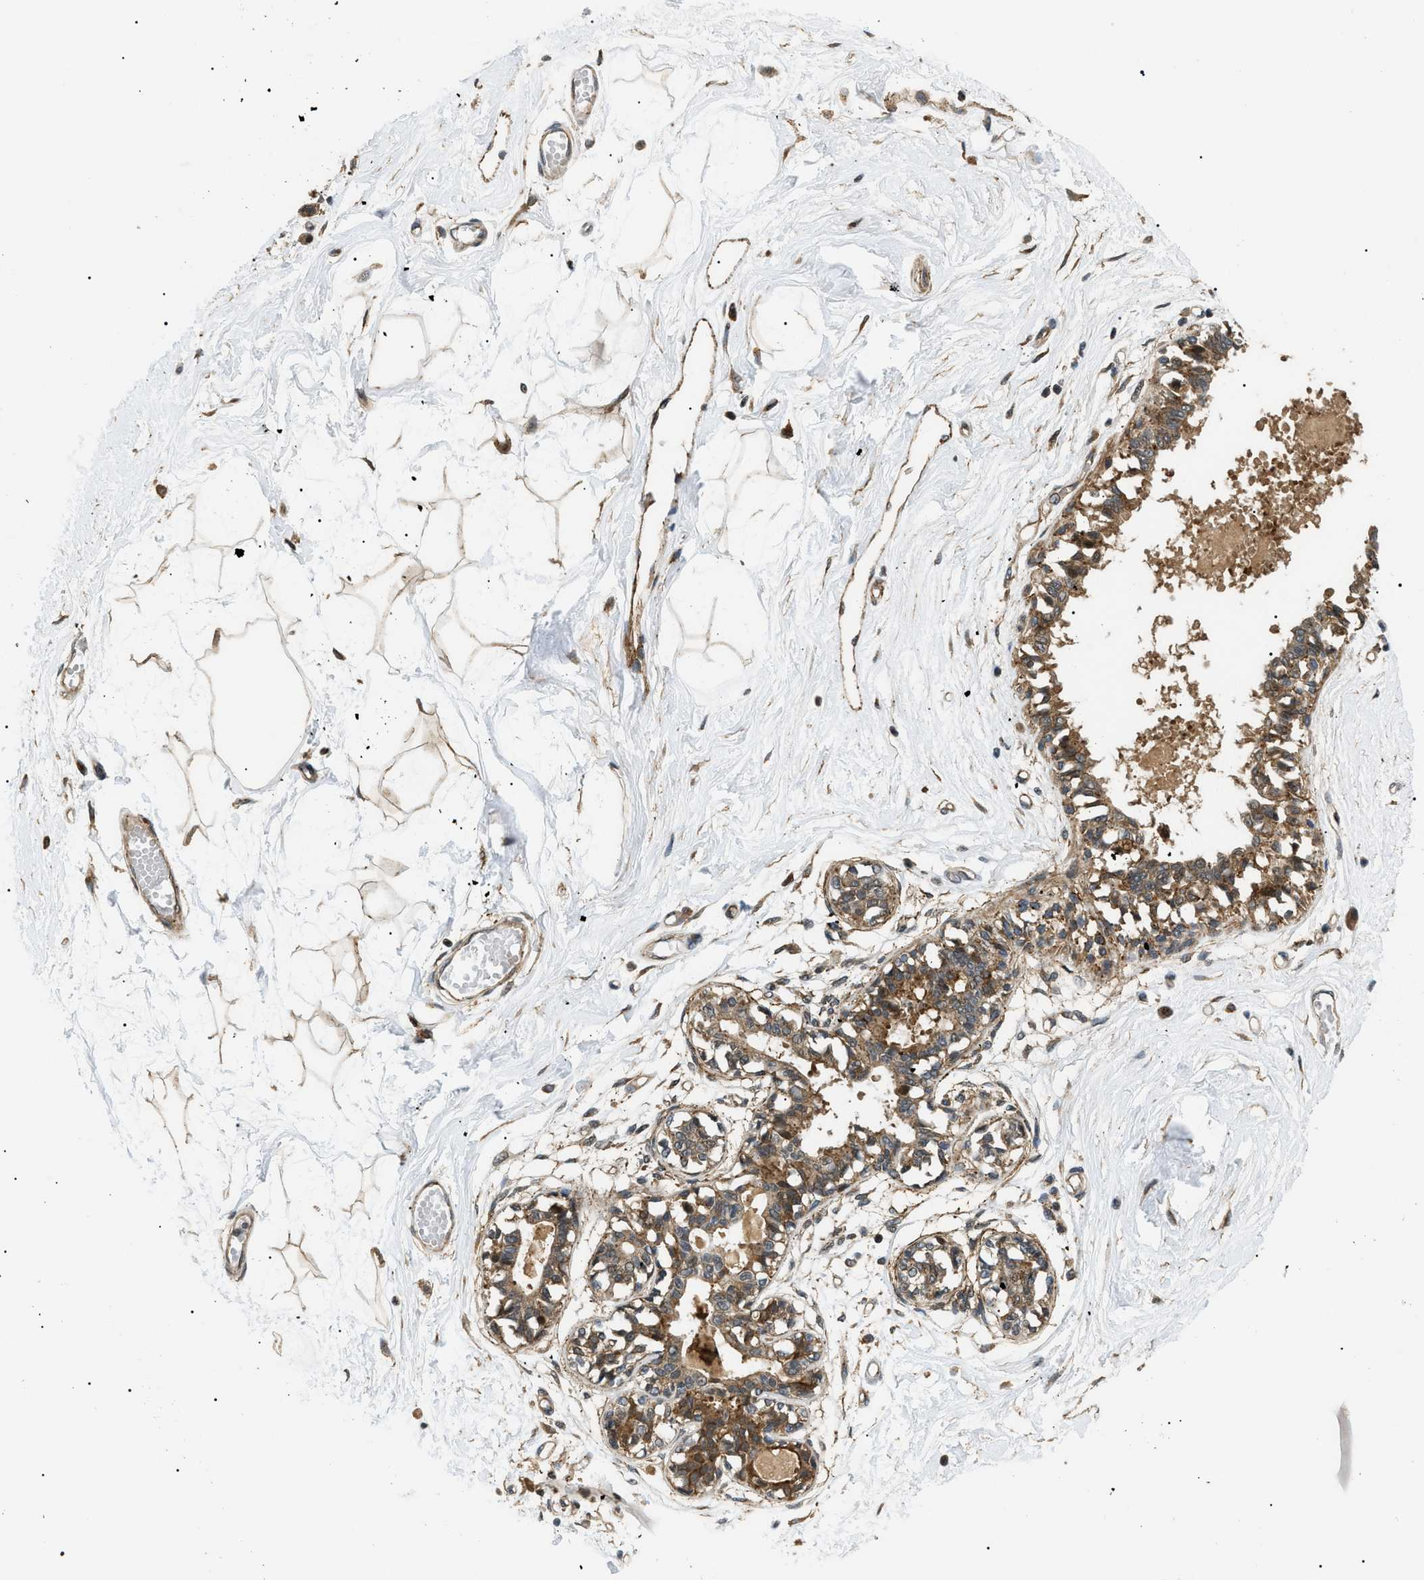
{"staining": {"intensity": "moderate", "quantity": ">75%", "location": "cytoplasmic/membranous"}, "tissue": "breast", "cell_type": "Adipocytes", "image_type": "normal", "snomed": [{"axis": "morphology", "description": "Normal tissue, NOS"}, {"axis": "topography", "description": "Breast"}], "caption": "The immunohistochemical stain highlights moderate cytoplasmic/membranous positivity in adipocytes of normal breast.", "gene": "ATP6AP1", "patient": {"sex": "female", "age": 45}}